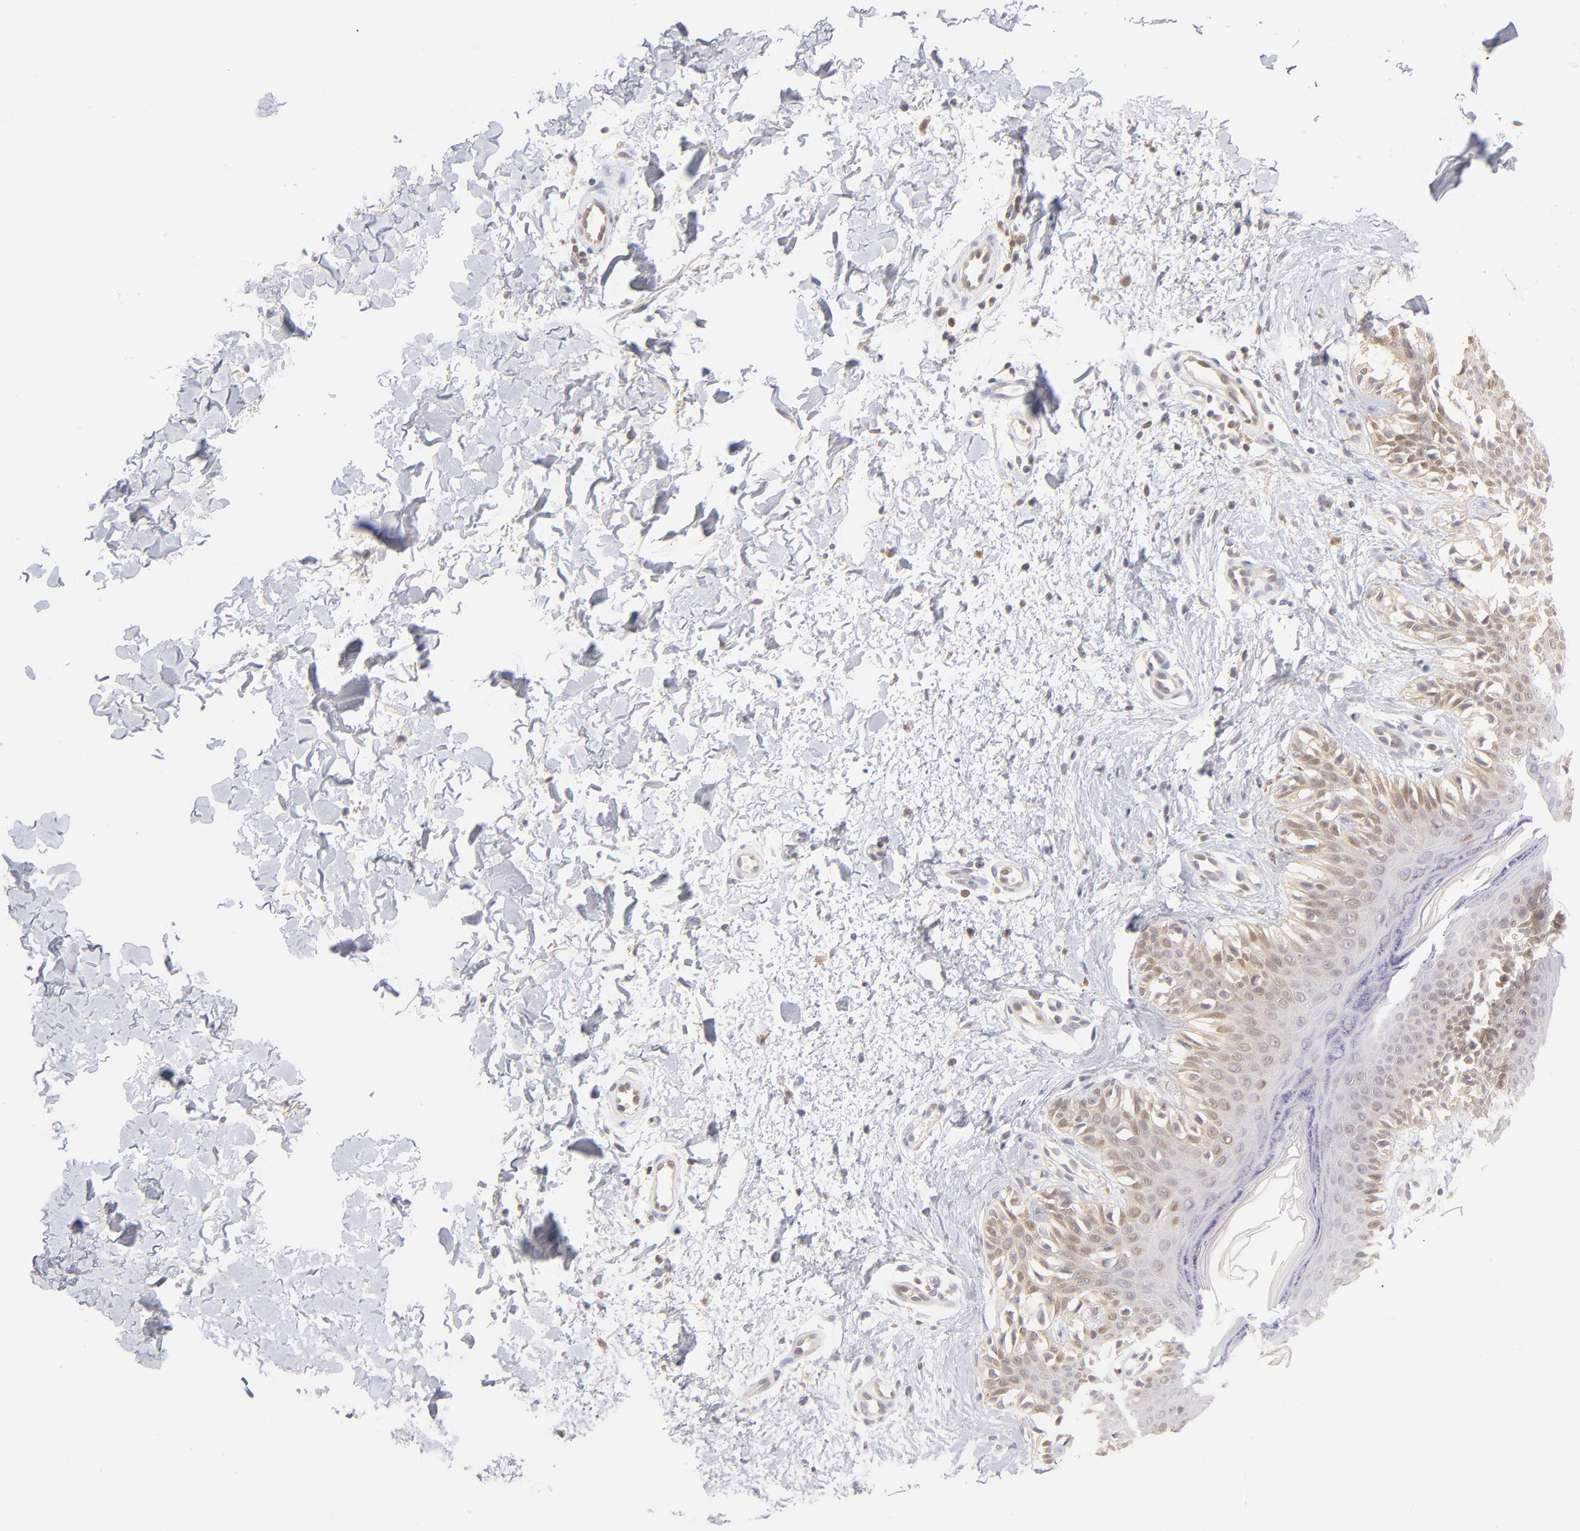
{"staining": {"intensity": "weak", "quantity": ">75%", "location": "cytoplasmic/membranous,nuclear"}, "tissue": "melanoma", "cell_type": "Tumor cells", "image_type": "cancer", "snomed": [{"axis": "morphology", "description": "Normal tissue, NOS"}, {"axis": "morphology", "description": "Malignant melanoma, NOS"}, {"axis": "topography", "description": "Skin"}], "caption": "Melanoma was stained to show a protein in brown. There is low levels of weak cytoplasmic/membranous and nuclear expression in approximately >75% of tumor cells.", "gene": "CASP6", "patient": {"sex": "male", "age": 83}}